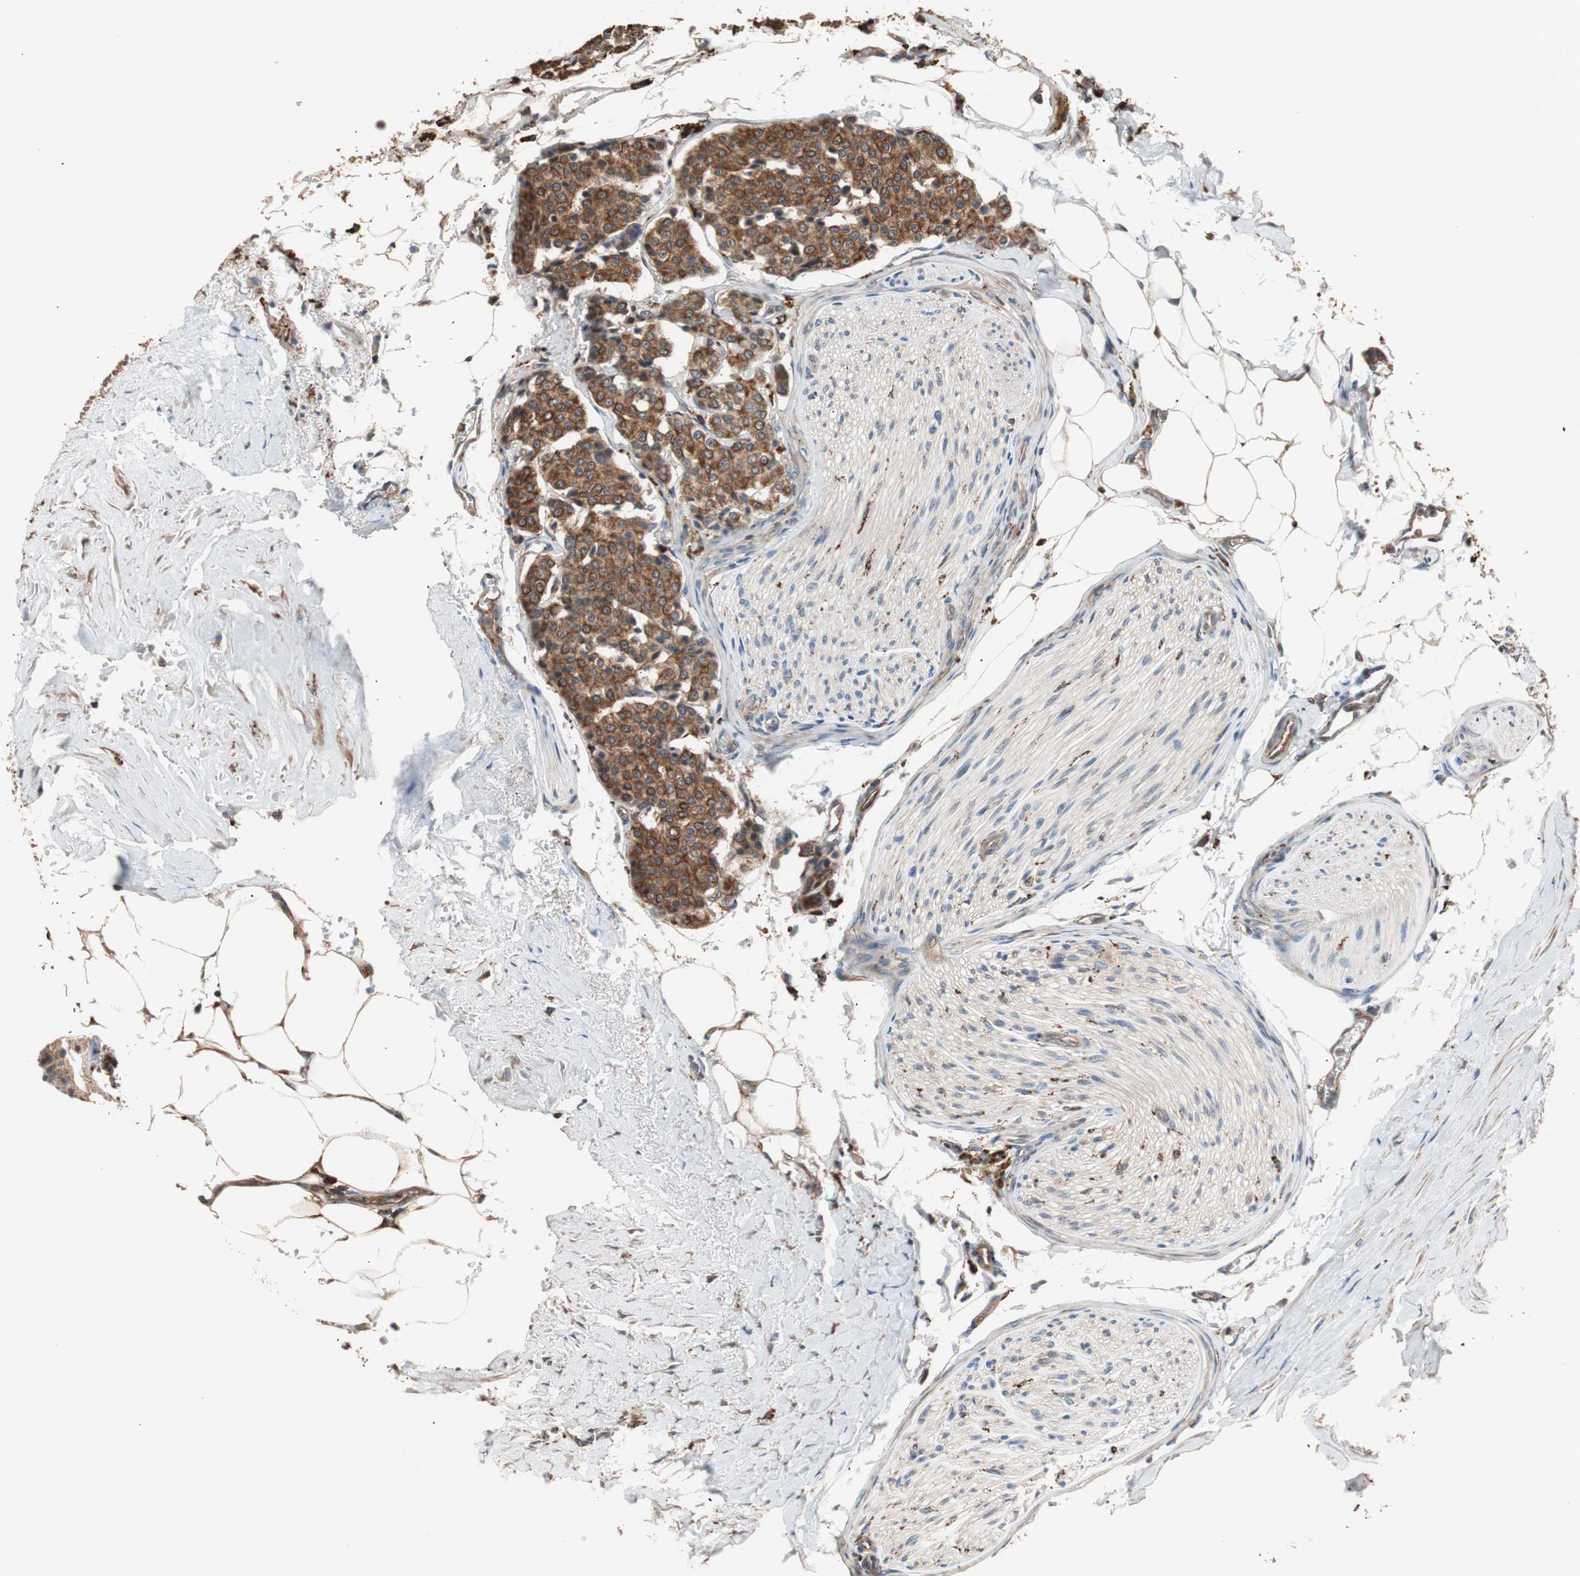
{"staining": {"intensity": "strong", "quantity": ">75%", "location": "cytoplasmic/membranous"}, "tissue": "carcinoid", "cell_type": "Tumor cells", "image_type": "cancer", "snomed": [{"axis": "morphology", "description": "Carcinoid, malignant, NOS"}, {"axis": "topography", "description": "Colon"}], "caption": "About >75% of tumor cells in carcinoid (malignant) demonstrate strong cytoplasmic/membranous protein staining as visualized by brown immunohistochemical staining.", "gene": "CCT3", "patient": {"sex": "female", "age": 61}}